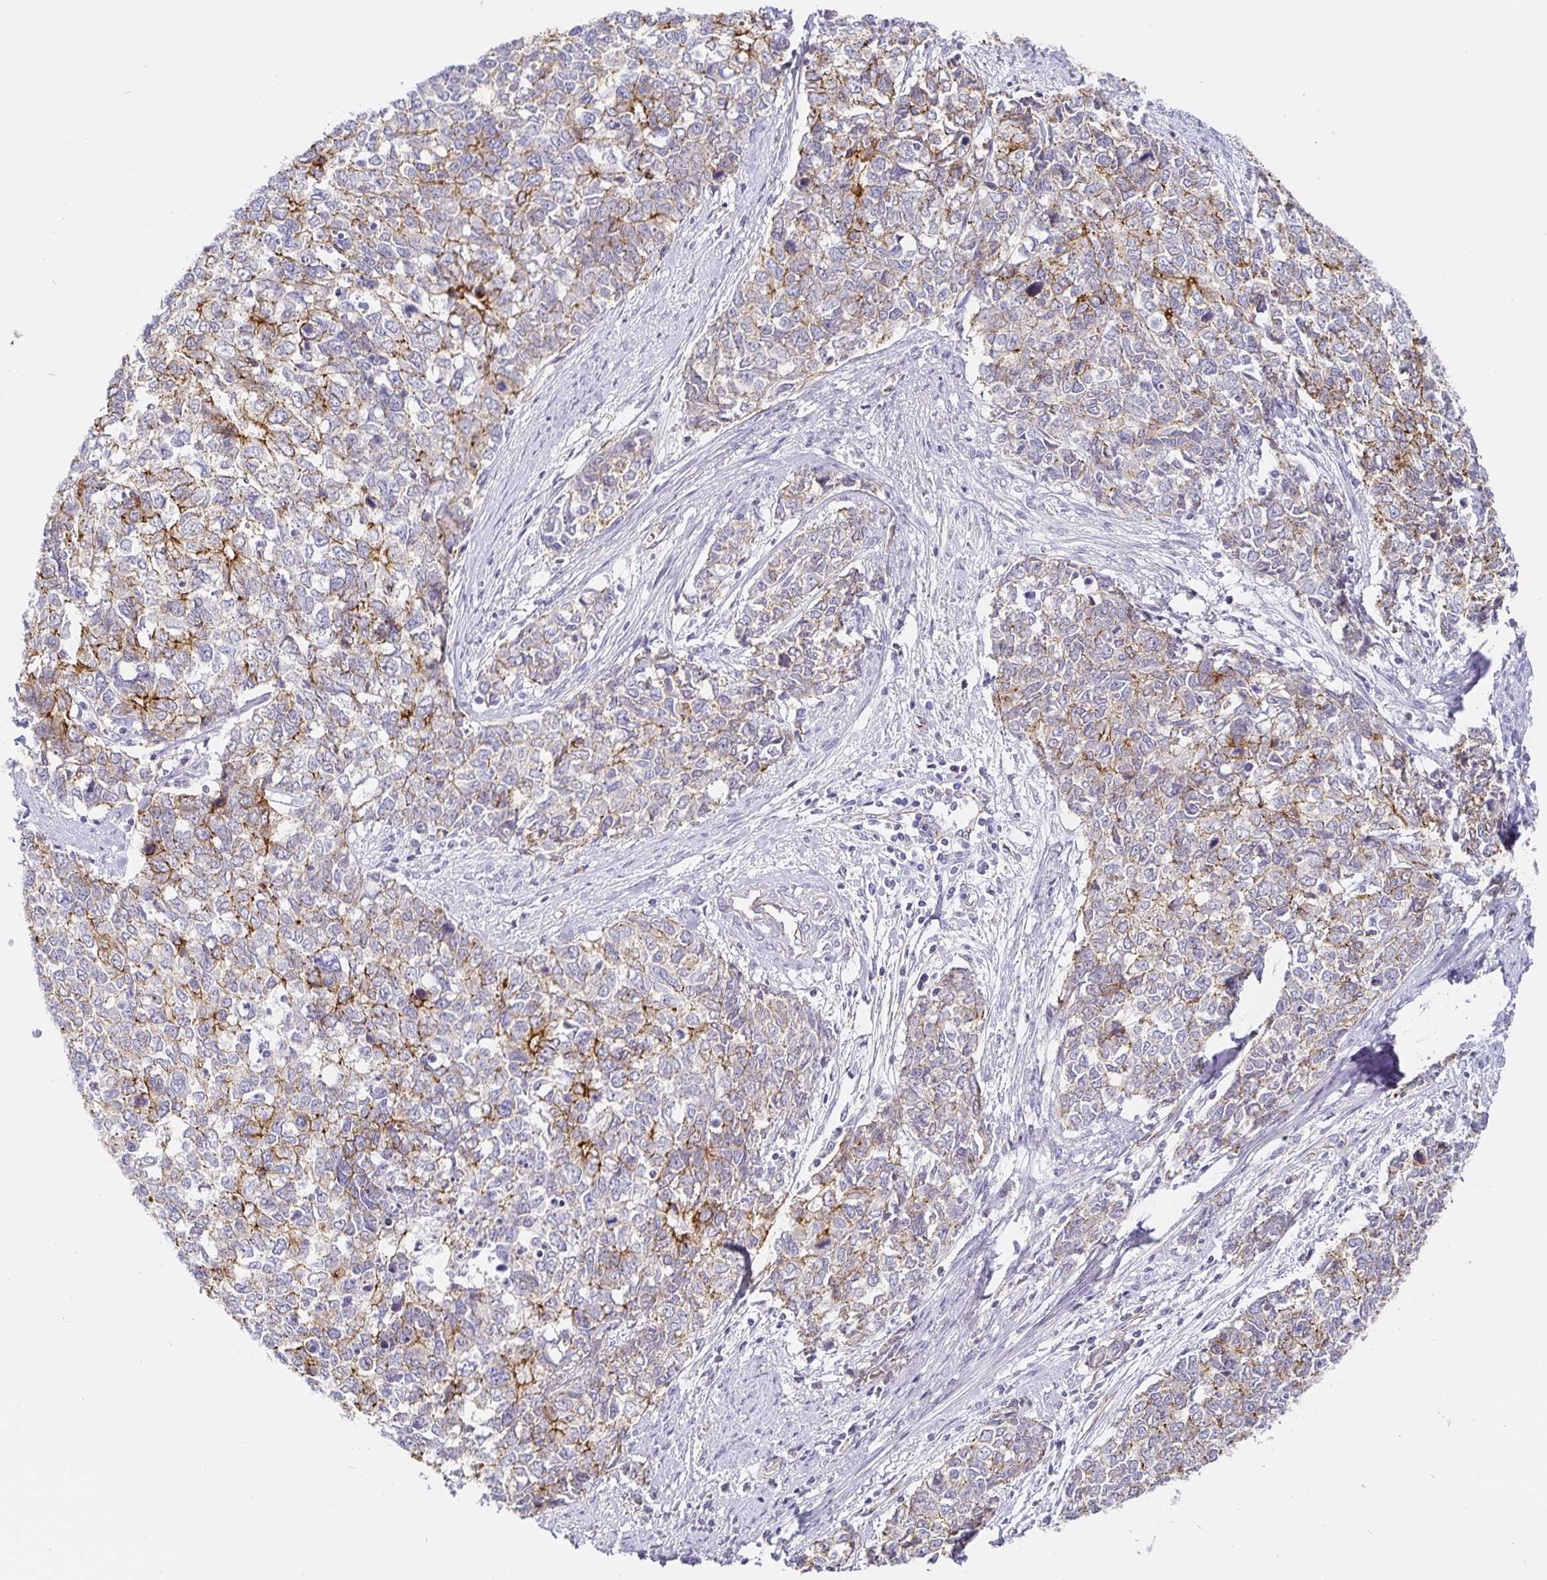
{"staining": {"intensity": "moderate", "quantity": "<25%", "location": "cytoplasmic/membranous"}, "tissue": "cervical cancer", "cell_type": "Tumor cells", "image_type": "cancer", "snomed": [{"axis": "morphology", "description": "Adenocarcinoma, NOS"}, {"axis": "topography", "description": "Cervix"}], "caption": "Protein expression analysis of human cervical adenocarcinoma reveals moderate cytoplasmic/membranous expression in approximately <25% of tumor cells.", "gene": "PIWIL3", "patient": {"sex": "female", "age": 63}}